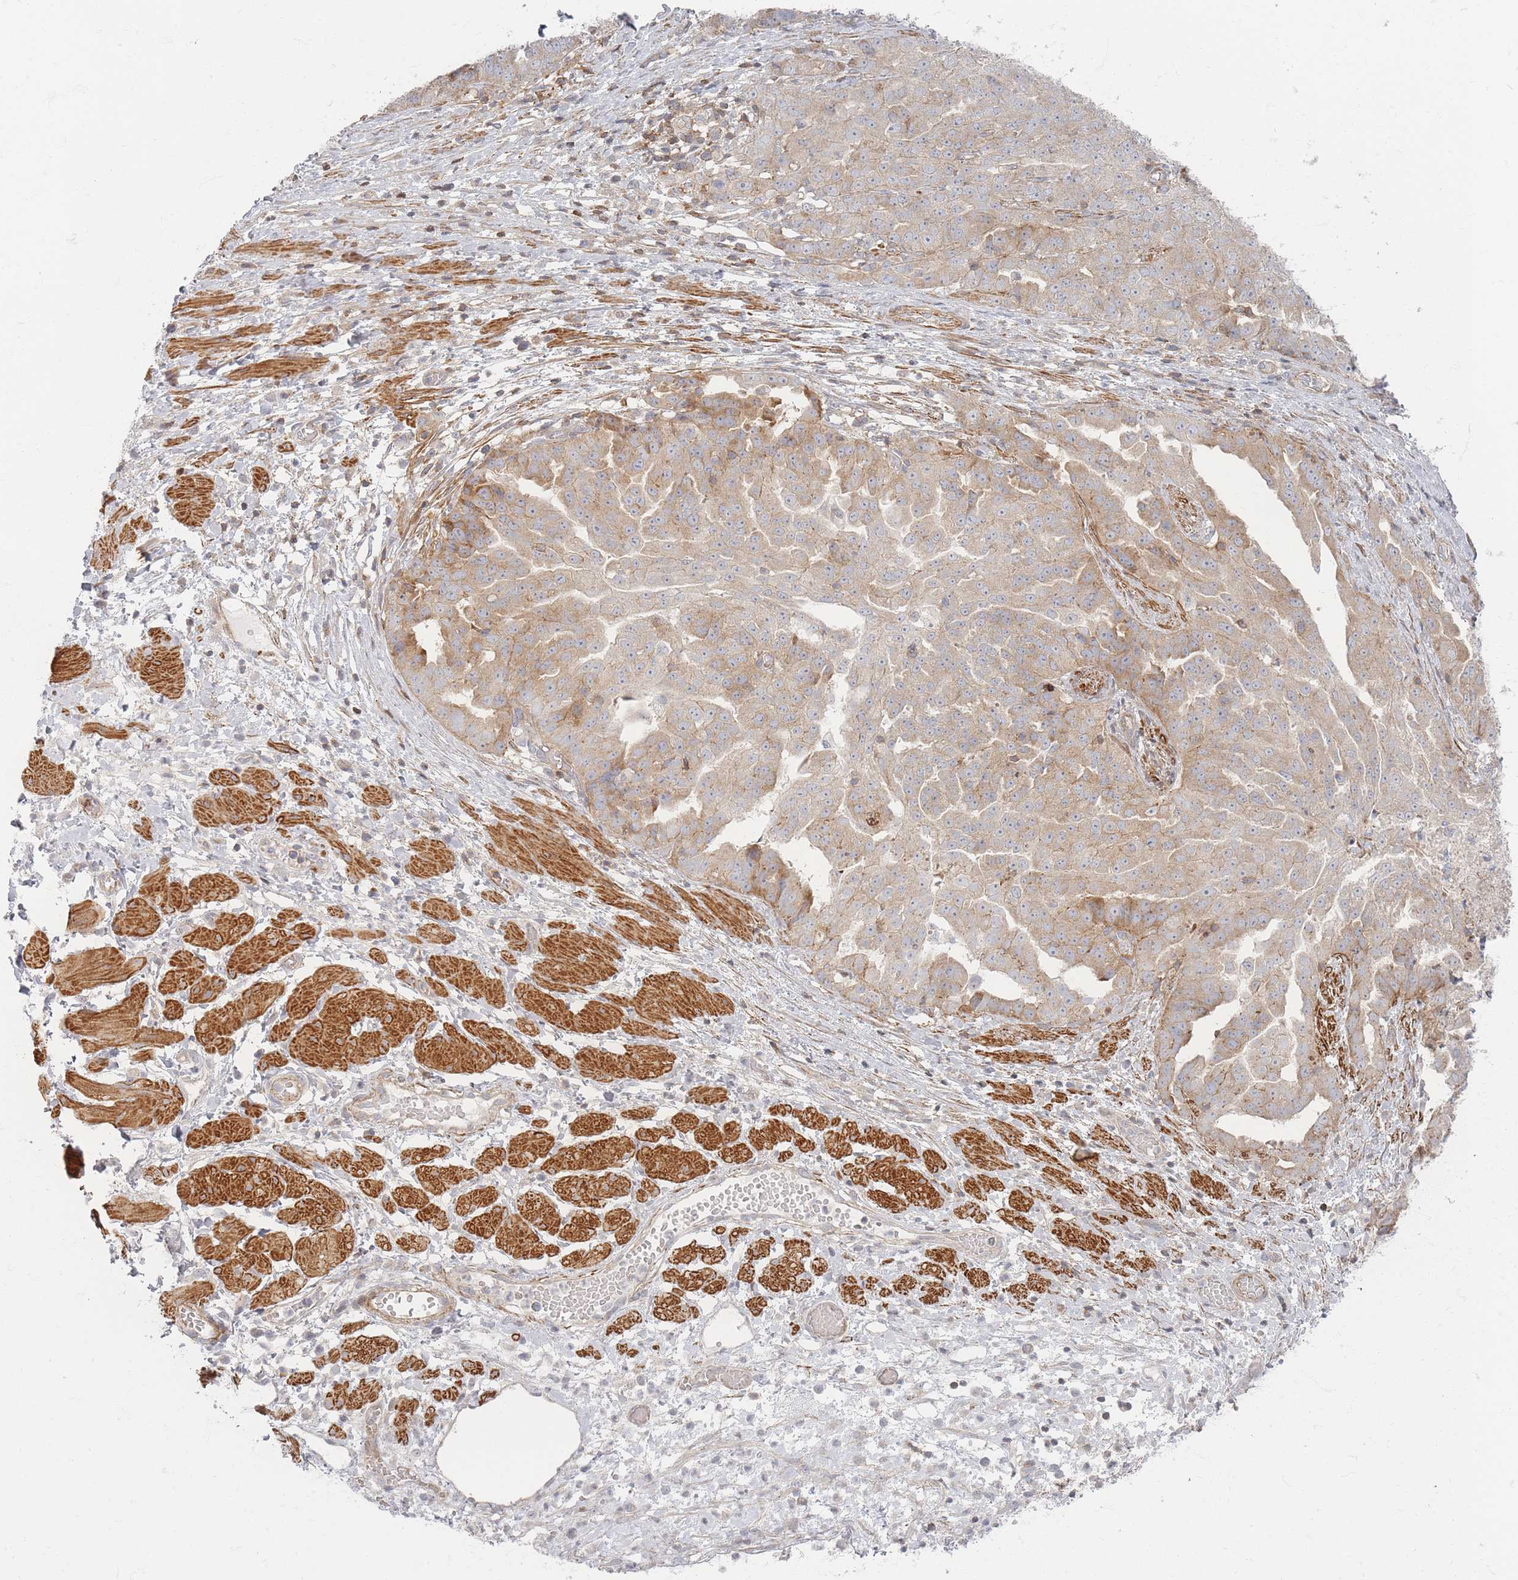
{"staining": {"intensity": "weak", "quantity": "25%-75%", "location": "cytoplasmic/membranous"}, "tissue": "ovarian cancer", "cell_type": "Tumor cells", "image_type": "cancer", "snomed": [{"axis": "morphology", "description": "Cystadenocarcinoma, serous, NOS"}, {"axis": "topography", "description": "Ovary"}], "caption": "Immunohistochemistry staining of ovarian cancer, which shows low levels of weak cytoplasmic/membranous expression in approximately 25%-75% of tumor cells indicating weak cytoplasmic/membranous protein staining. The staining was performed using DAB (brown) for protein detection and nuclei were counterstained in hematoxylin (blue).", "gene": "ZNF852", "patient": {"sex": "female", "age": 58}}